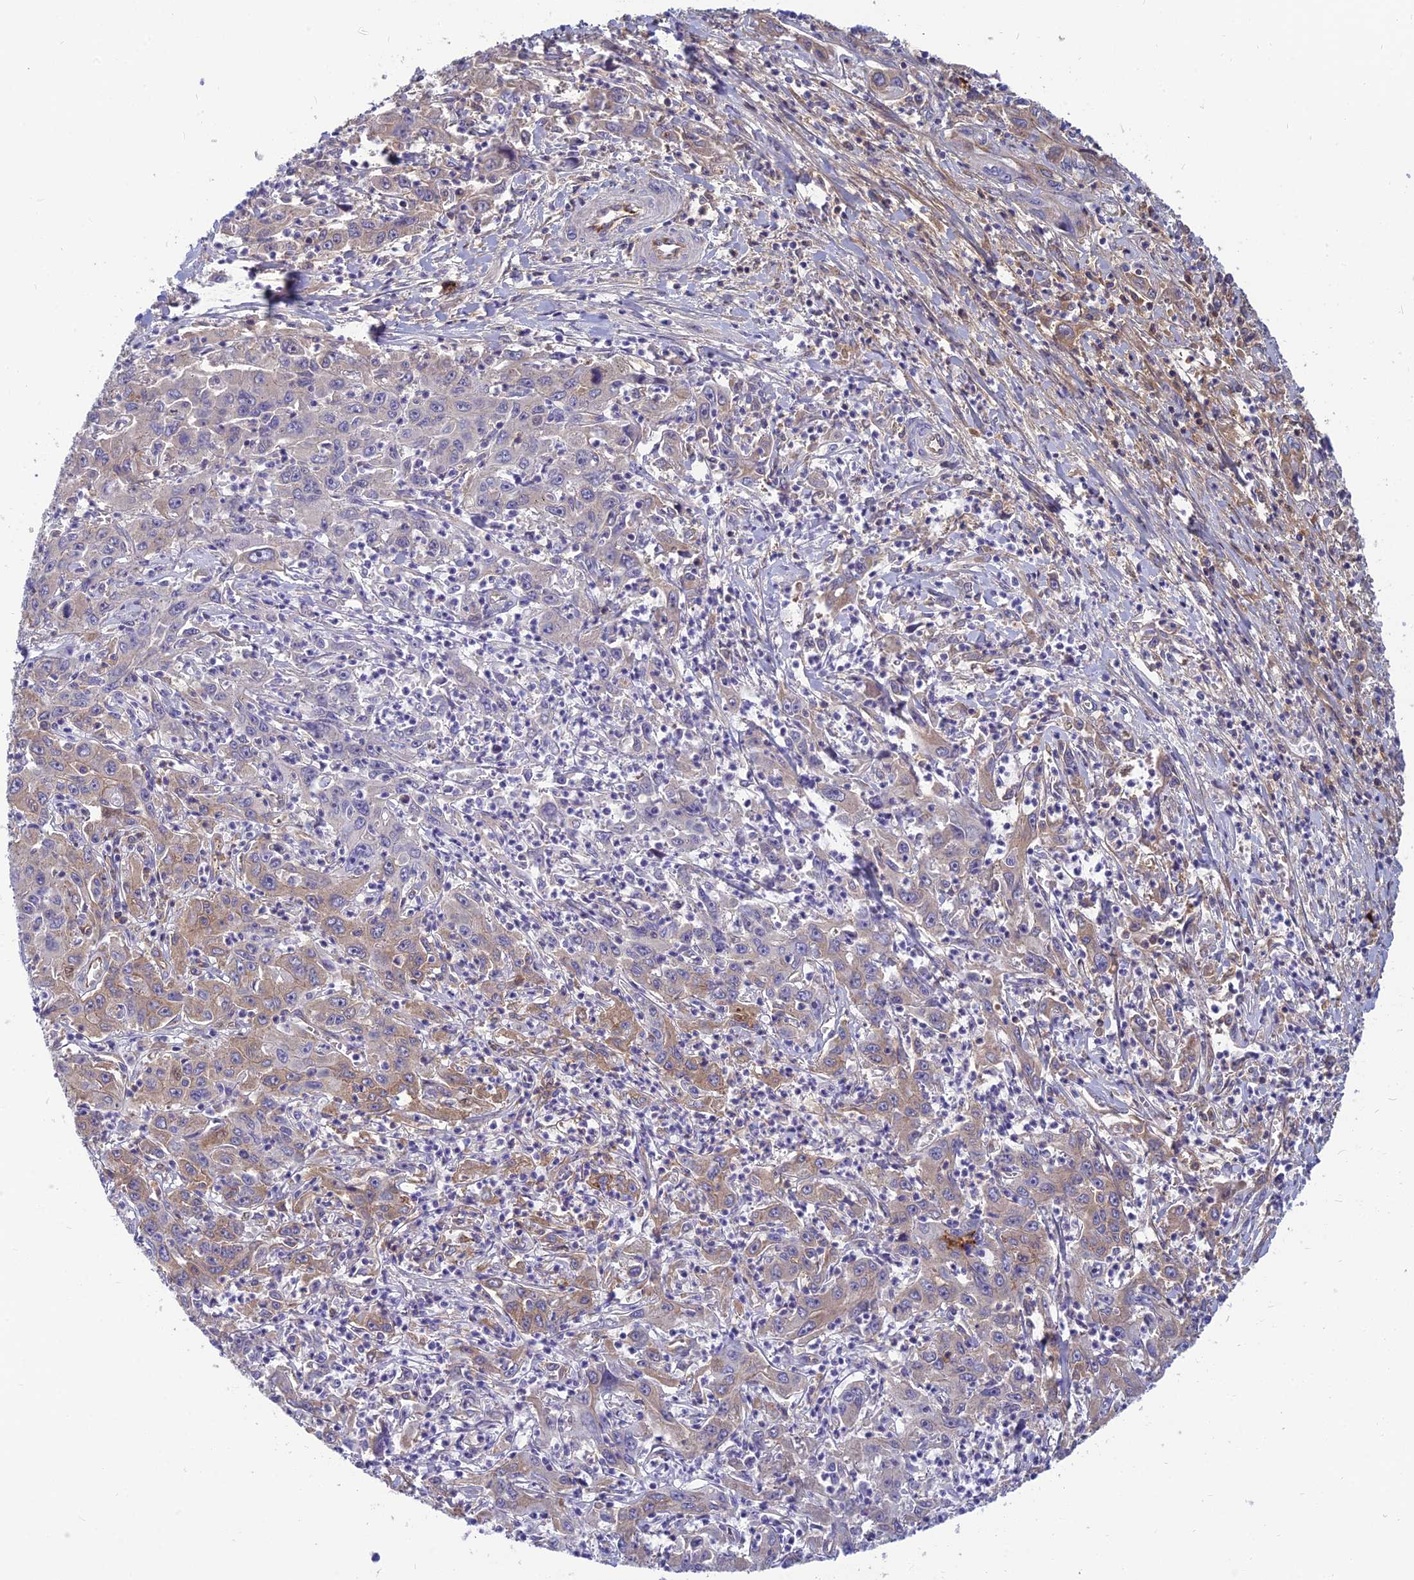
{"staining": {"intensity": "weak", "quantity": "<25%", "location": "cytoplasmic/membranous"}, "tissue": "liver cancer", "cell_type": "Tumor cells", "image_type": "cancer", "snomed": [{"axis": "morphology", "description": "Carcinoma, Hepatocellular, NOS"}, {"axis": "topography", "description": "Liver"}], "caption": "Micrograph shows no protein staining in tumor cells of liver cancer (hepatocellular carcinoma) tissue. The staining was performed using DAB to visualize the protein expression in brown, while the nuclei were stained in blue with hematoxylin (Magnification: 20x).", "gene": "CLEC11A", "patient": {"sex": "male", "age": 63}}